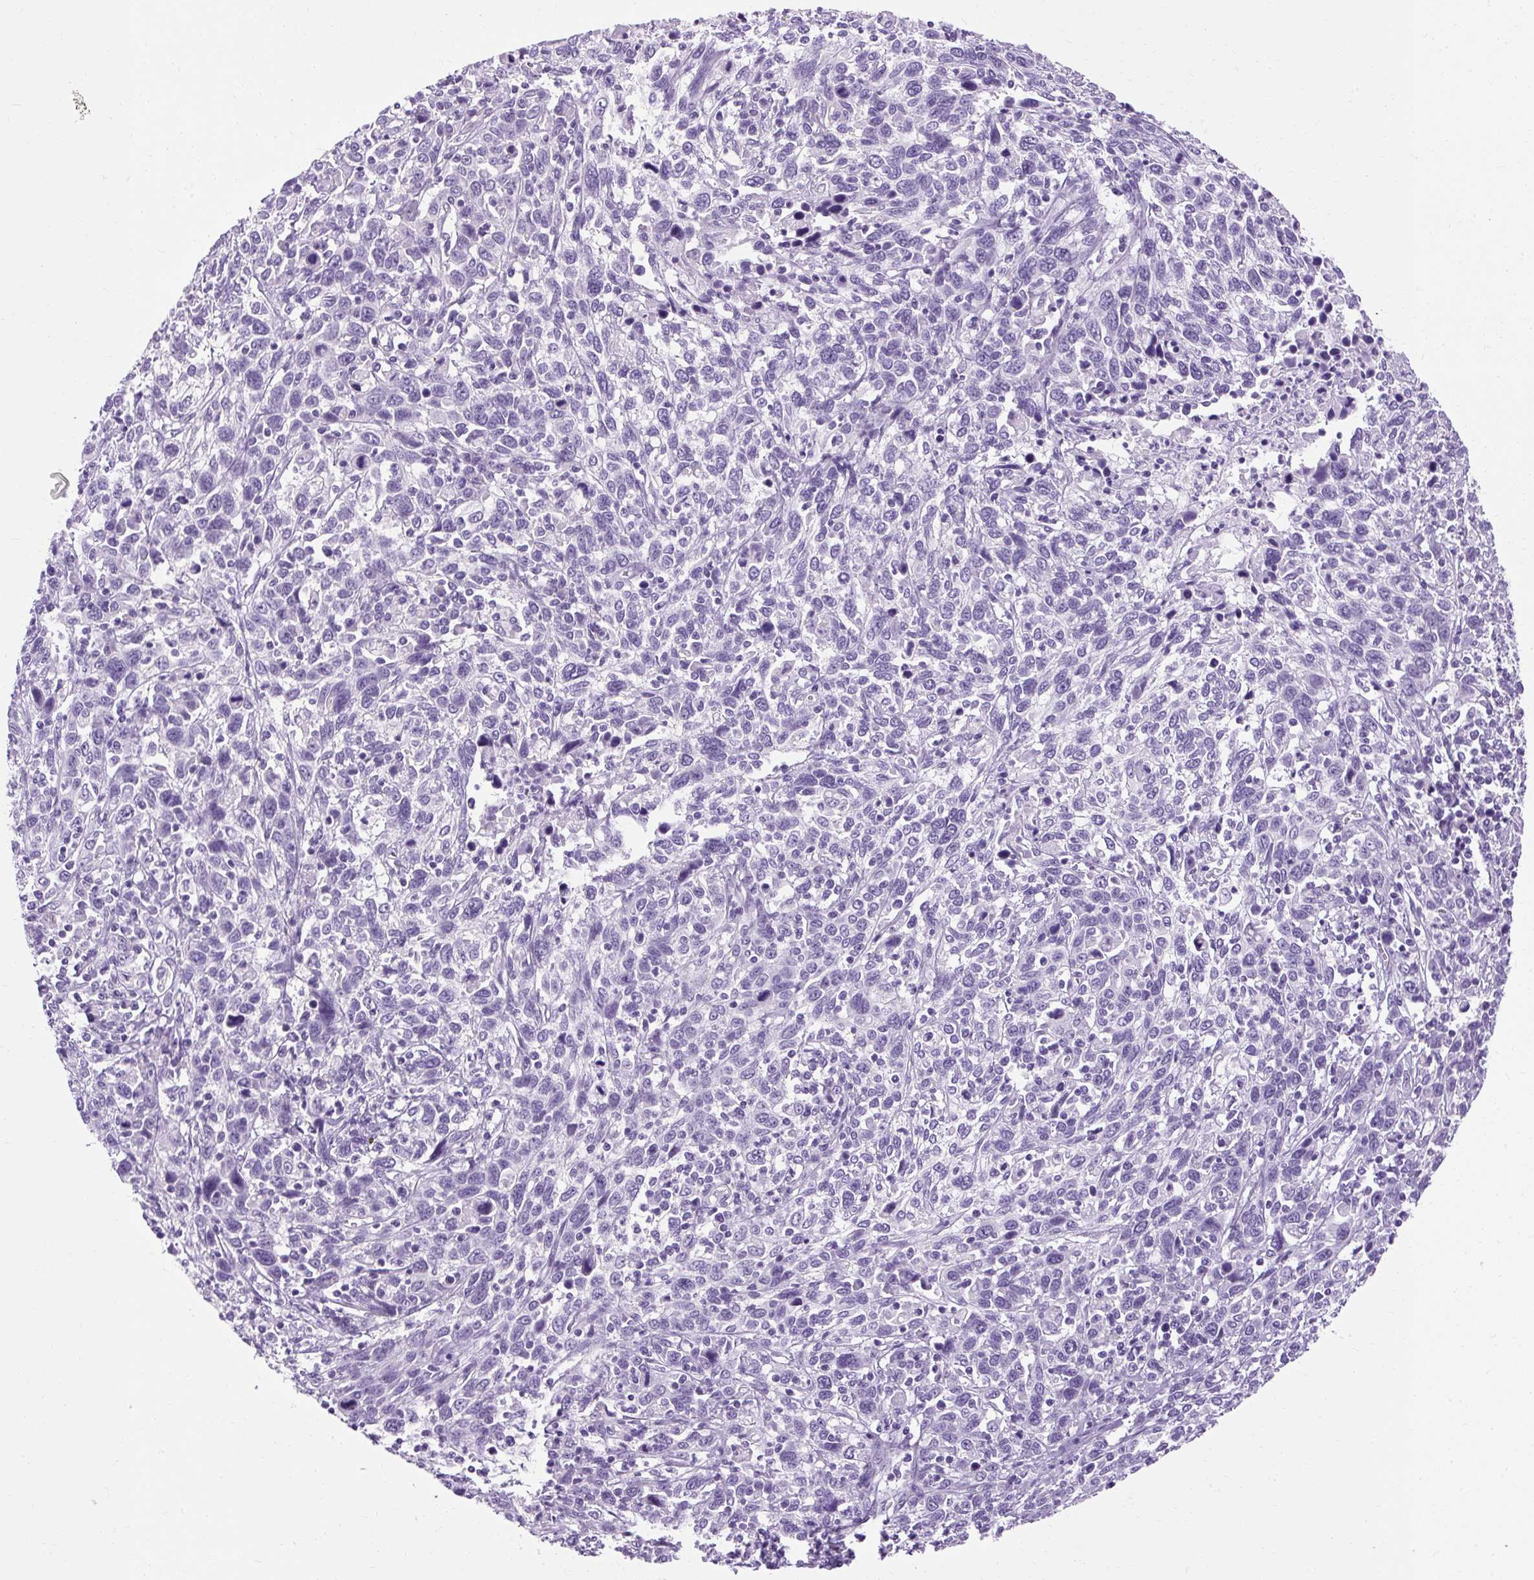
{"staining": {"intensity": "negative", "quantity": "none", "location": "none"}, "tissue": "cervical cancer", "cell_type": "Tumor cells", "image_type": "cancer", "snomed": [{"axis": "morphology", "description": "Squamous cell carcinoma, NOS"}, {"axis": "topography", "description": "Cervix"}], "caption": "IHC histopathology image of neoplastic tissue: squamous cell carcinoma (cervical) stained with DAB (3,3'-diaminobenzidine) demonstrates no significant protein expression in tumor cells.", "gene": "B3GNT4", "patient": {"sex": "female", "age": 46}}